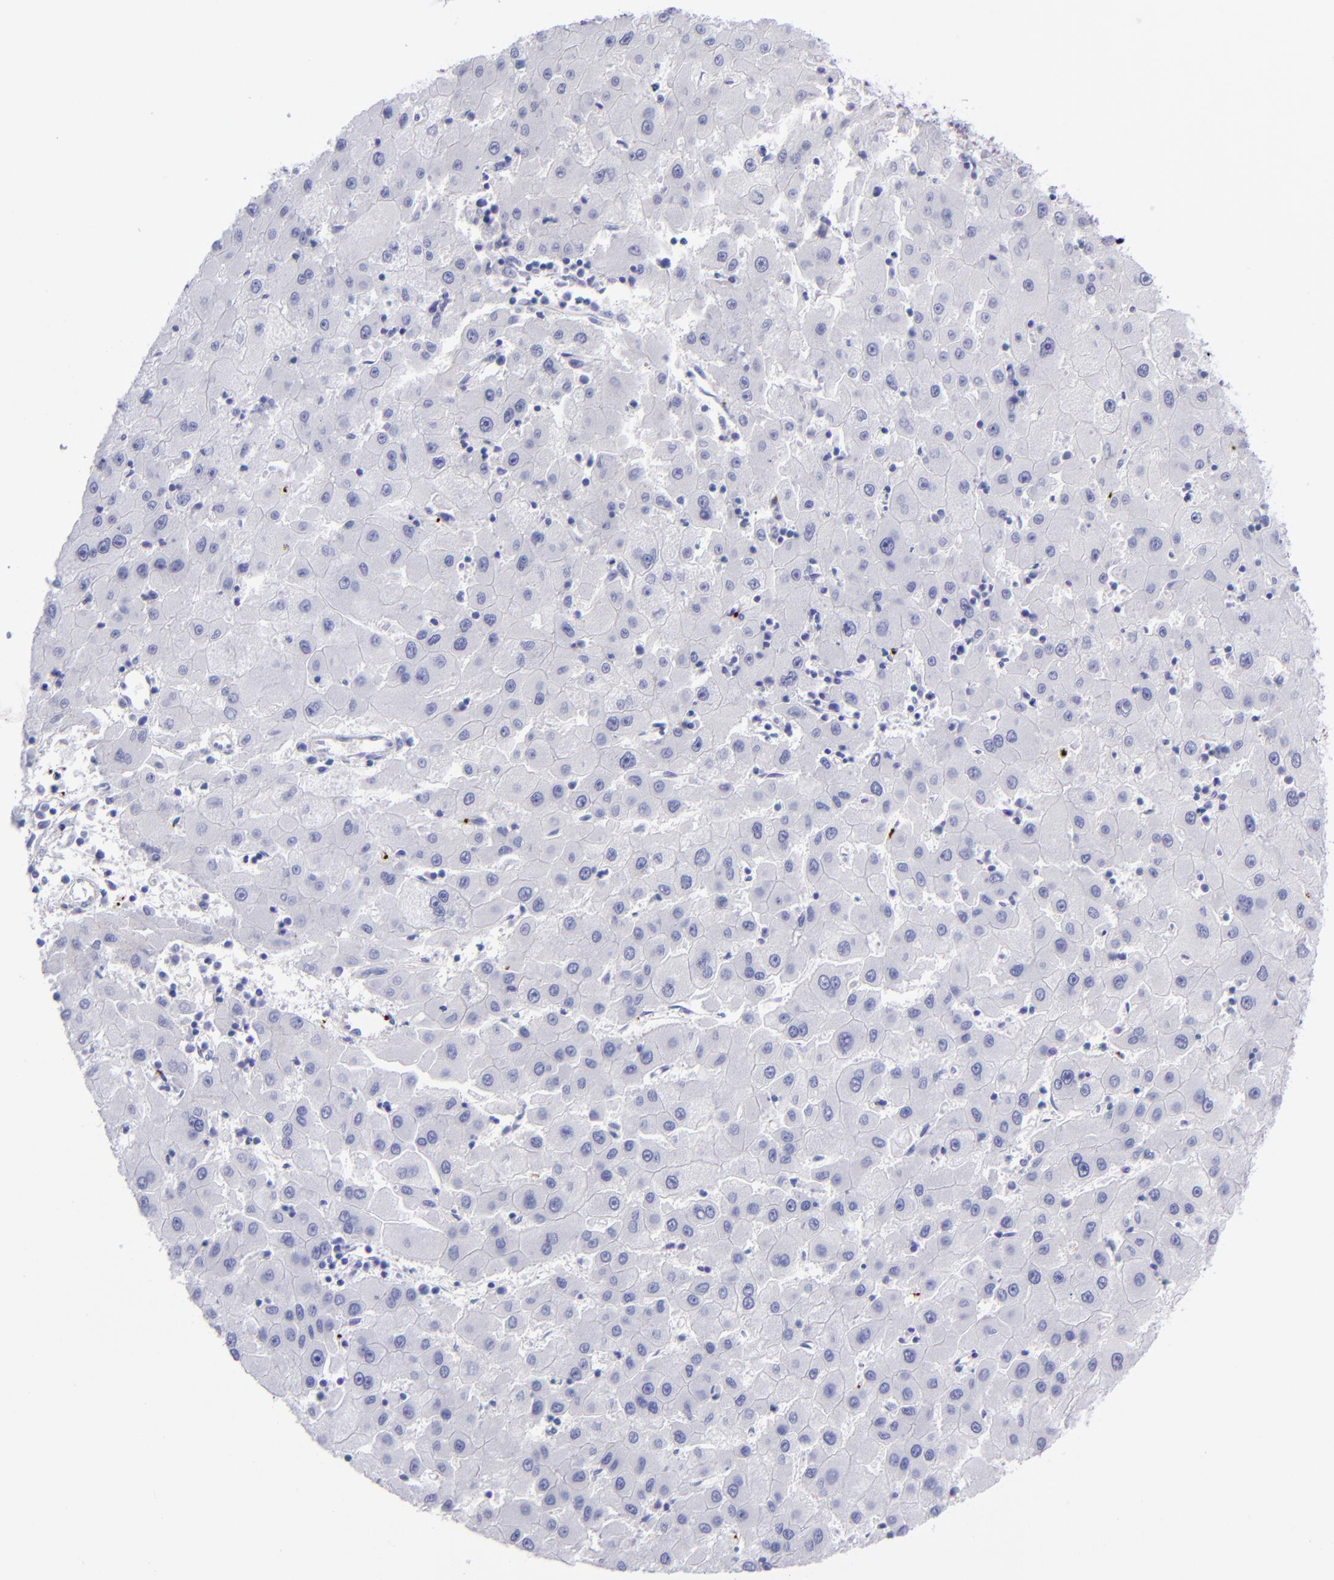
{"staining": {"intensity": "negative", "quantity": "none", "location": "none"}, "tissue": "liver cancer", "cell_type": "Tumor cells", "image_type": "cancer", "snomed": [{"axis": "morphology", "description": "Carcinoma, Hepatocellular, NOS"}, {"axis": "topography", "description": "Liver"}], "caption": "This is a photomicrograph of IHC staining of liver cancer (hepatocellular carcinoma), which shows no staining in tumor cells.", "gene": "EFCAB13", "patient": {"sex": "male", "age": 72}}